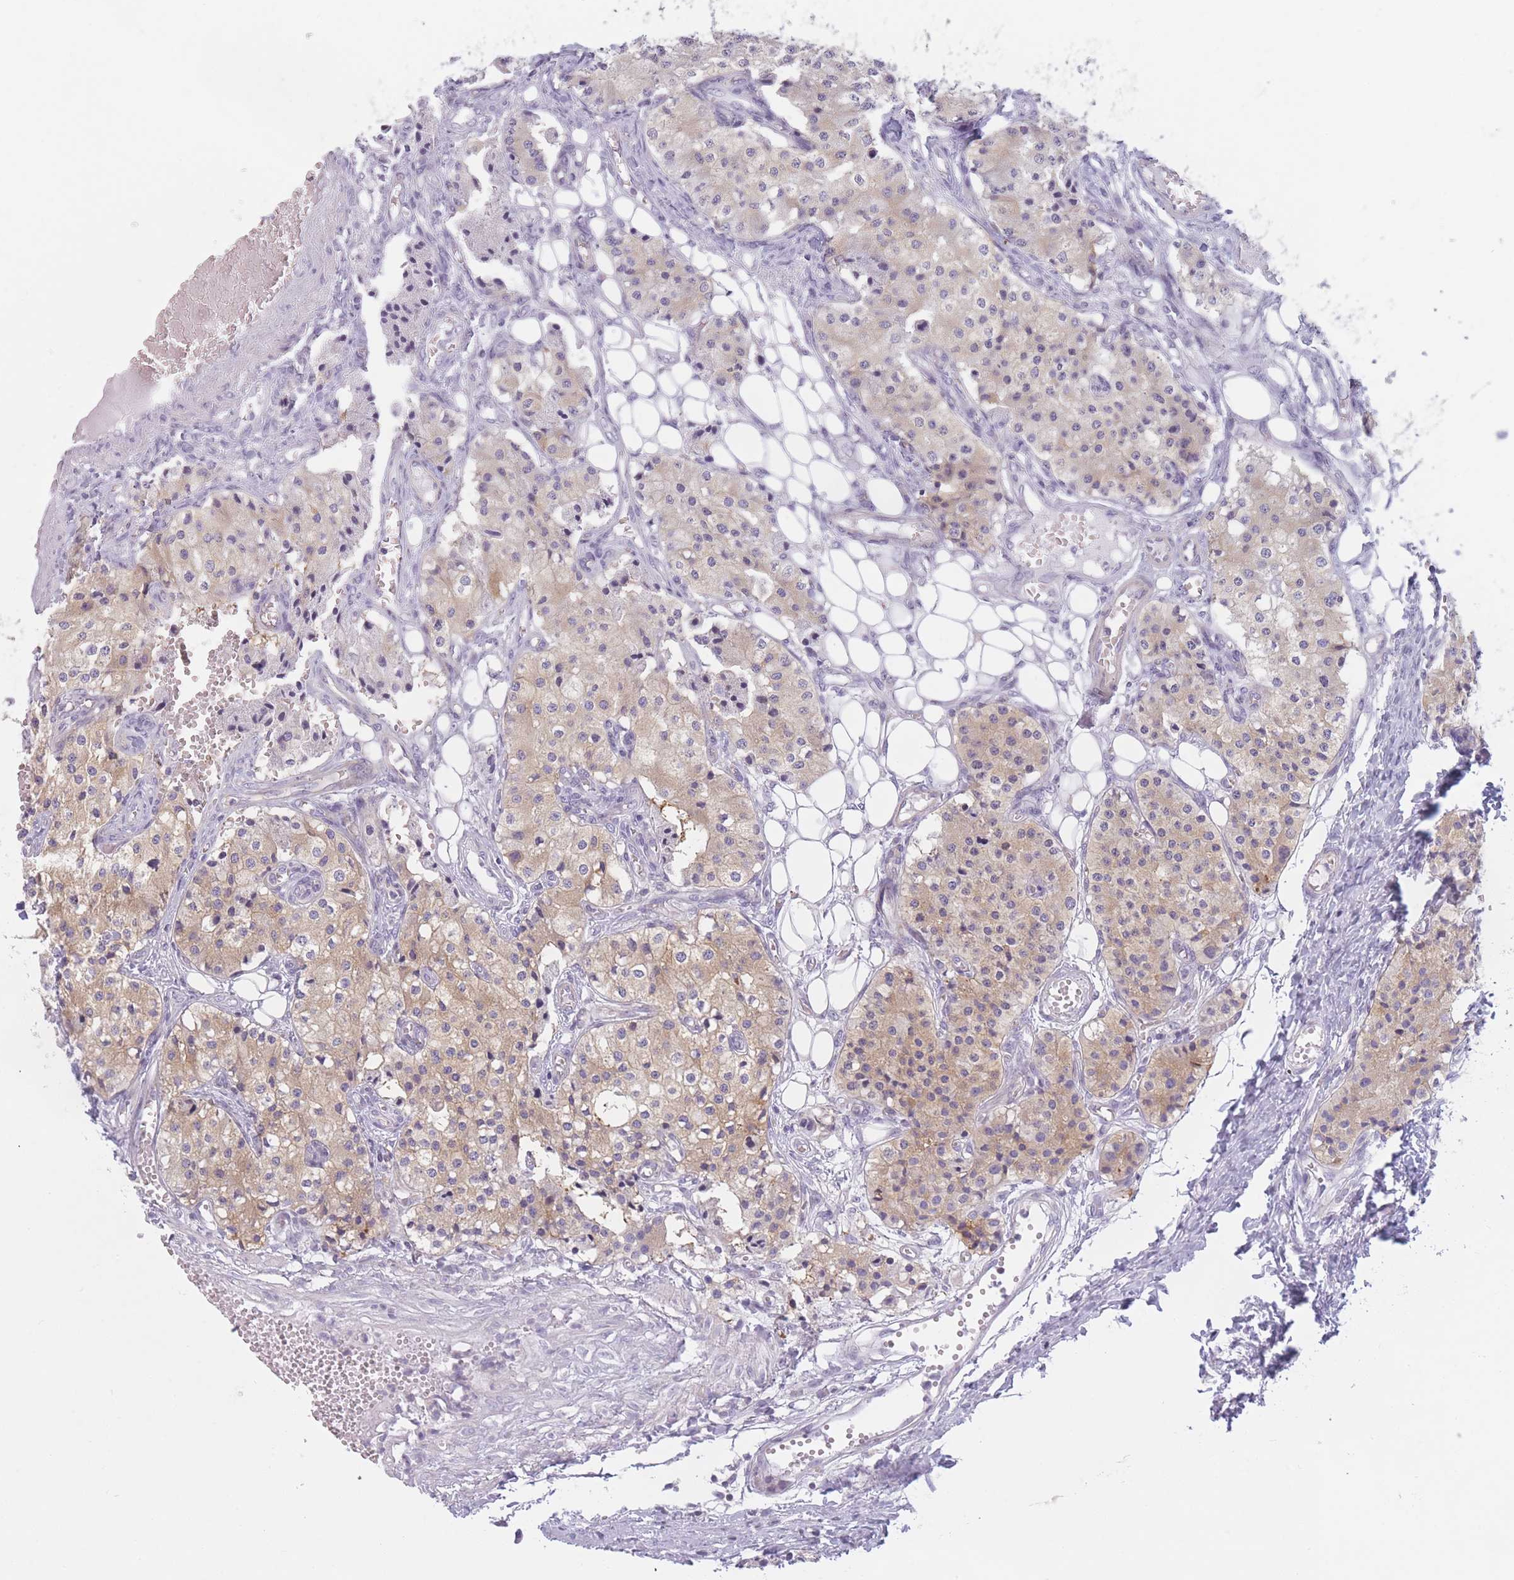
{"staining": {"intensity": "moderate", "quantity": "25%-75%", "location": "cytoplasmic/membranous"}, "tissue": "carcinoid", "cell_type": "Tumor cells", "image_type": "cancer", "snomed": [{"axis": "morphology", "description": "Carcinoid, malignant, NOS"}, {"axis": "topography", "description": "Colon"}], "caption": "Immunohistochemistry staining of carcinoid (malignant), which exhibits medium levels of moderate cytoplasmic/membranous expression in about 25%-75% of tumor cells indicating moderate cytoplasmic/membranous protein positivity. The staining was performed using DAB (3,3'-diaminobenzidine) (brown) for protein detection and nuclei were counterstained in hematoxylin (blue).", "gene": "GGT1", "patient": {"sex": "female", "age": 52}}